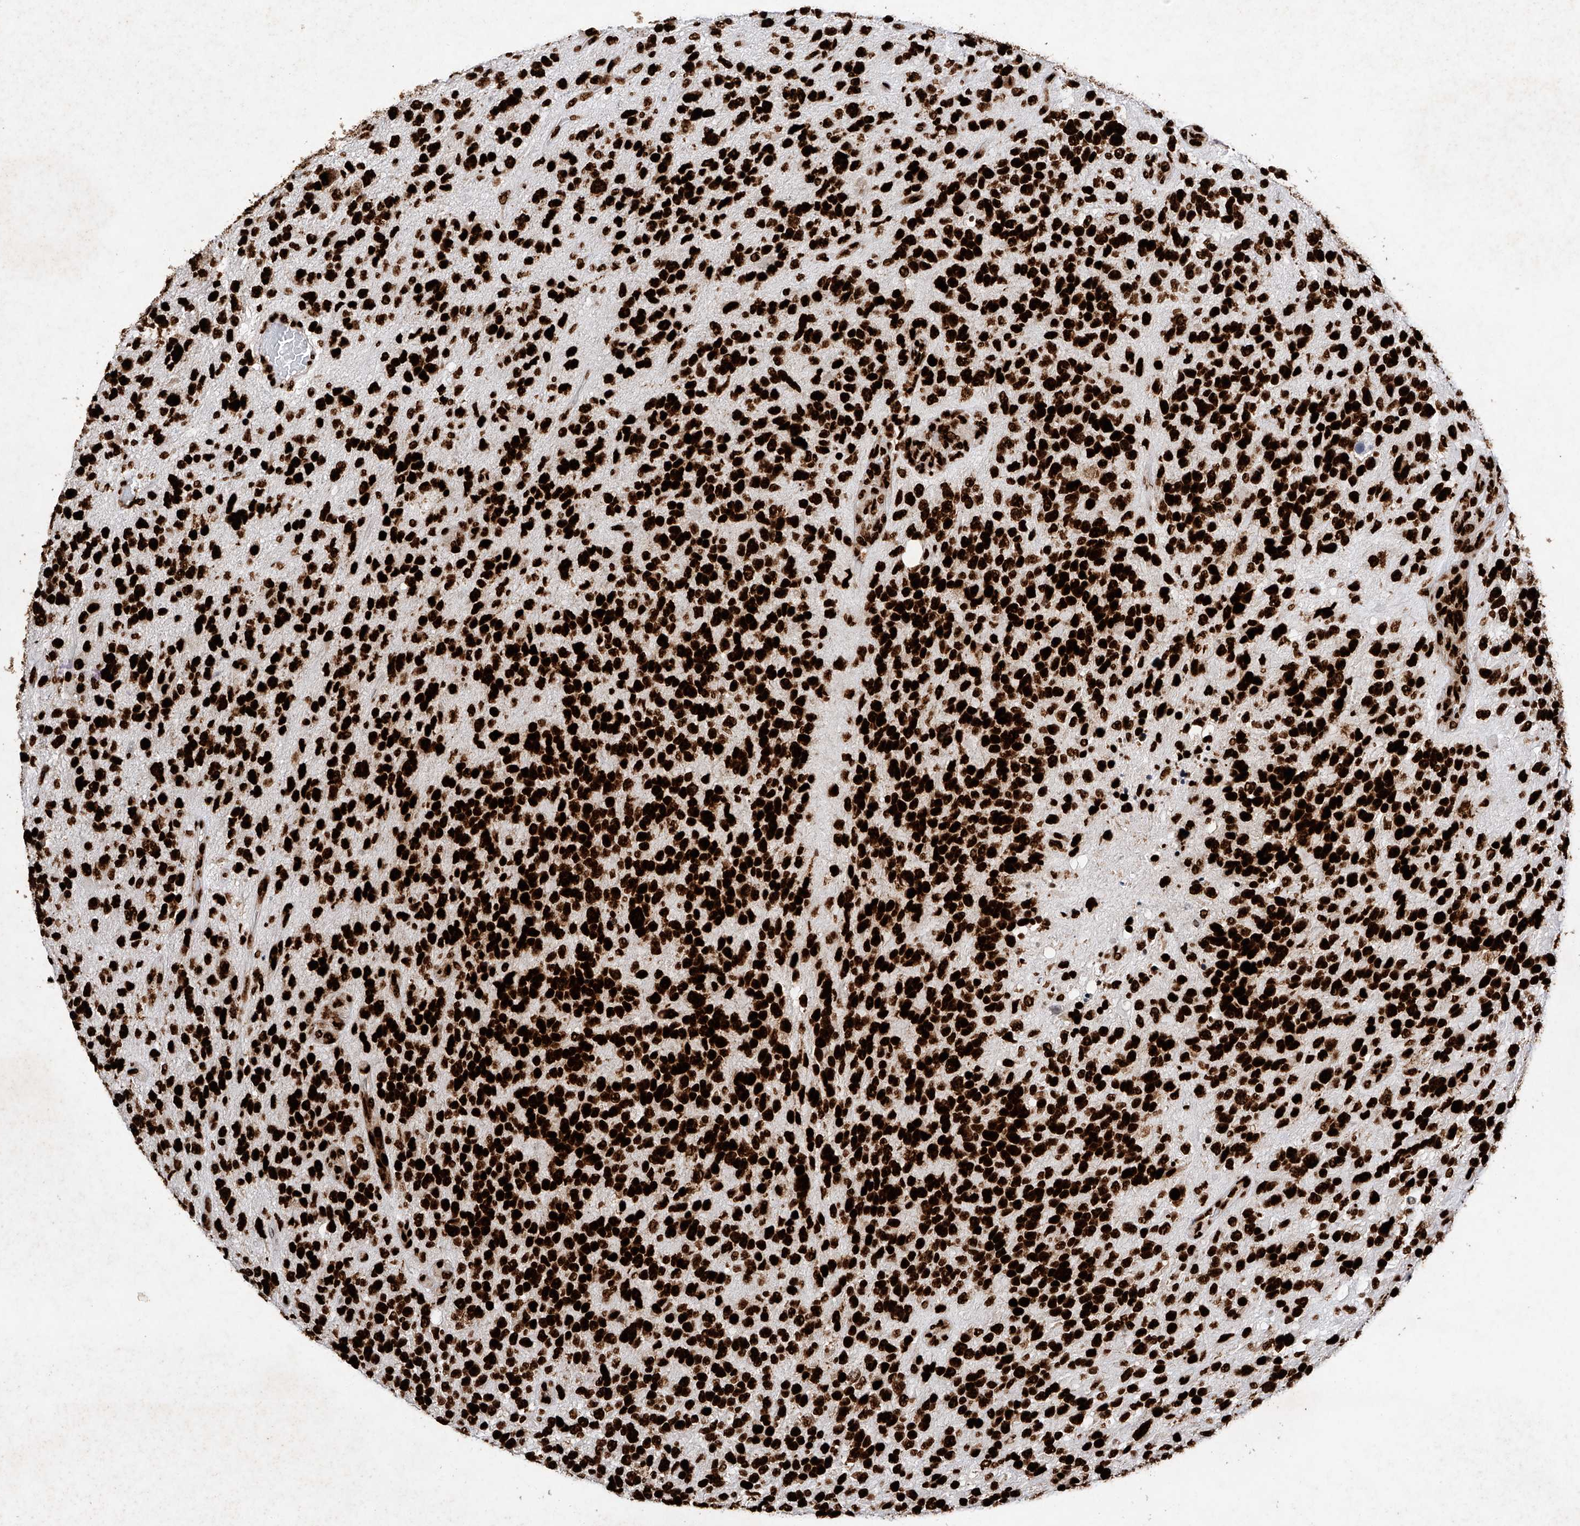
{"staining": {"intensity": "strong", "quantity": ">75%", "location": "nuclear"}, "tissue": "glioma", "cell_type": "Tumor cells", "image_type": "cancer", "snomed": [{"axis": "morphology", "description": "Glioma, malignant, High grade"}, {"axis": "topography", "description": "Brain"}], "caption": "Tumor cells exhibit strong nuclear positivity in about >75% of cells in high-grade glioma (malignant).", "gene": "SRSF6", "patient": {"sex": "female", "age": 58}}